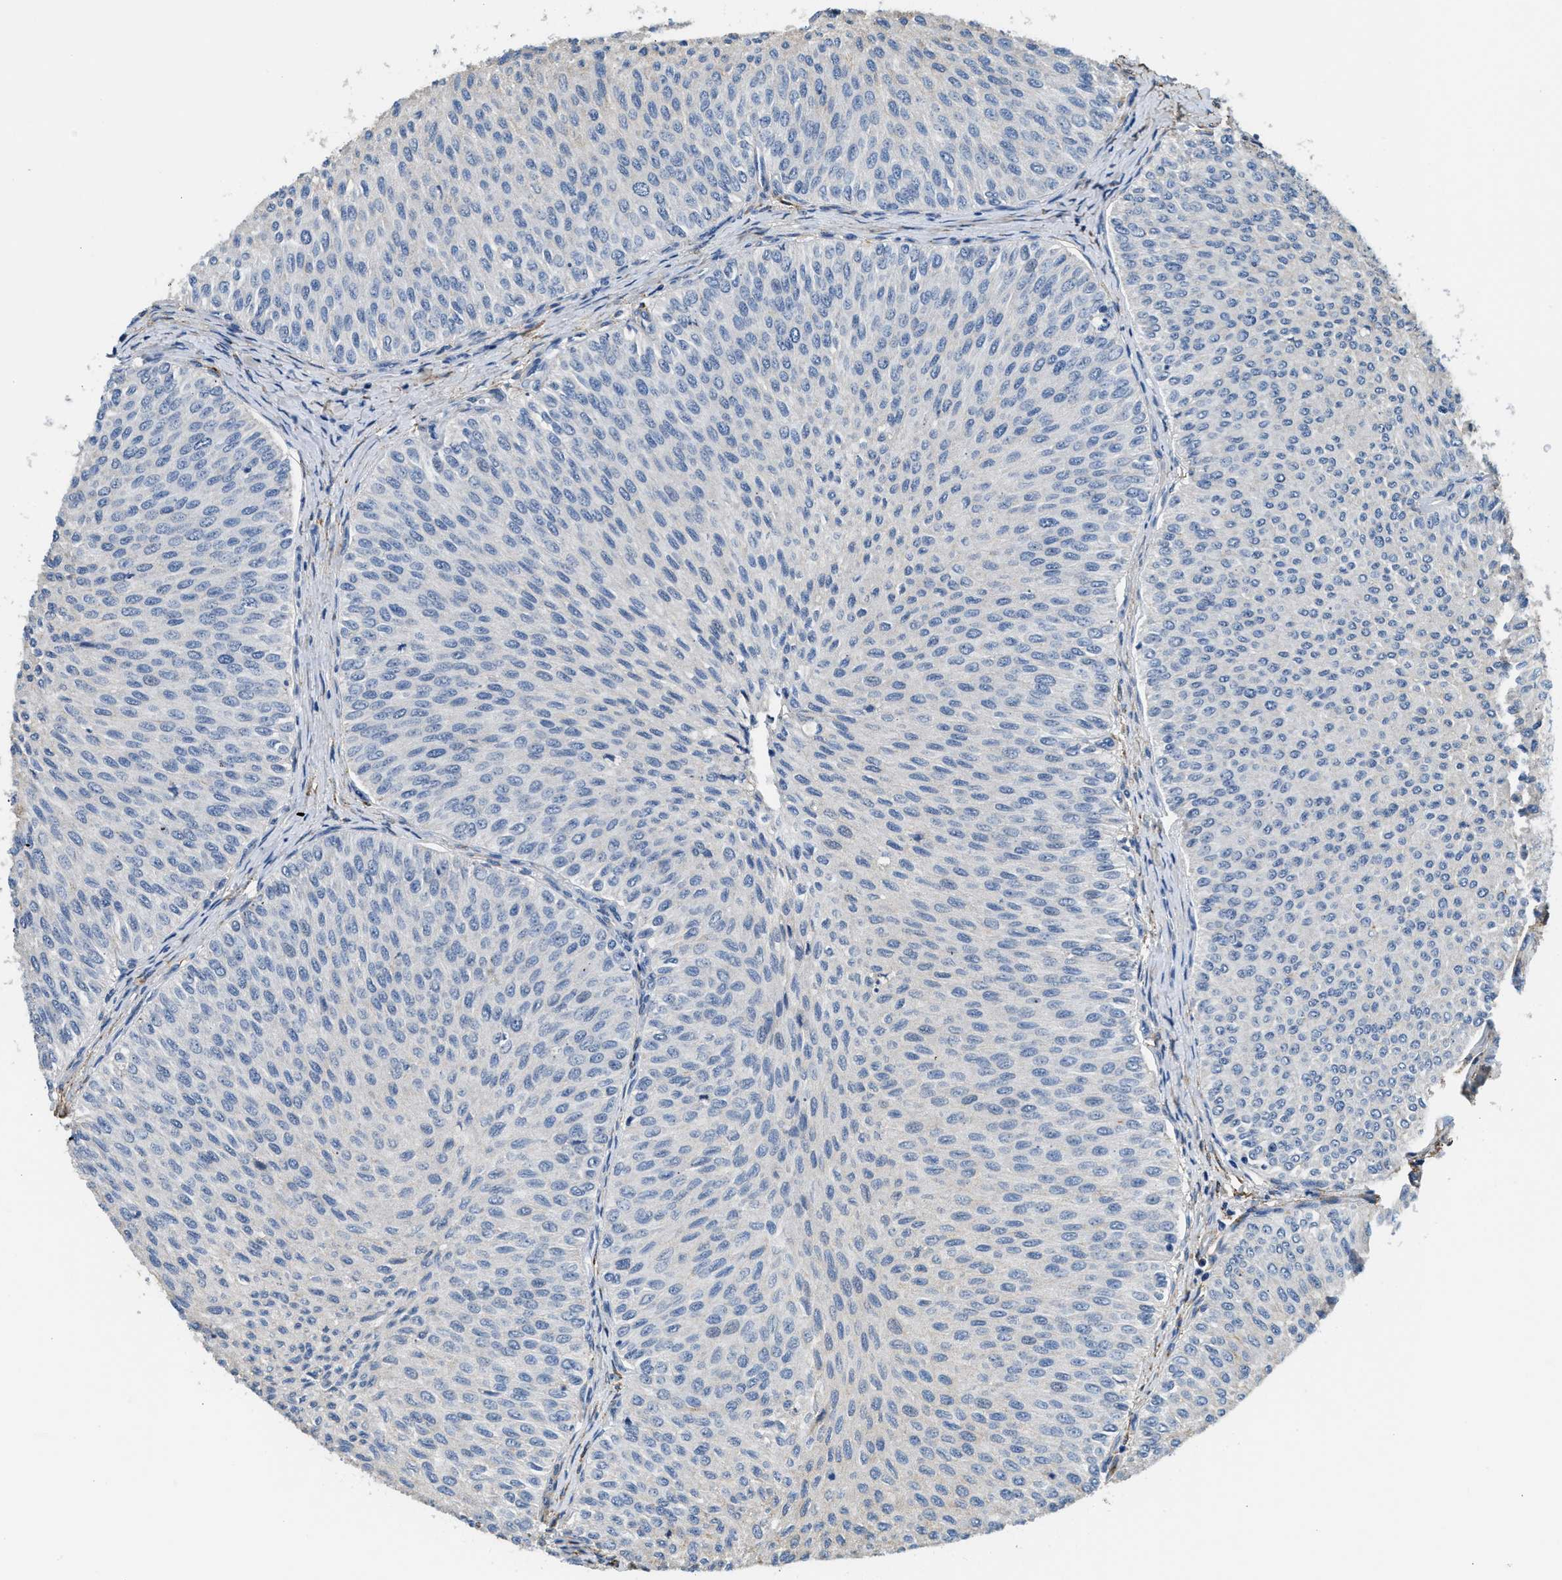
{"staining": {"intensity": "negative", "quantity": "none", "location": "none"}, "tissue": "urothelial cancer", "cell_type": "Tumor cells", "image_type": "cancer", "snomed": [{"axis": "morphology", "description": "Urothelial carcinoma, Low grade"}, {"axis": "topography", "description": "Urinary bladder"}], "caption": "Immunohistochemical staining of urothelial cancer displays no significant expression in tumor cells.", "gene": "LRP1", "patient": {"sex": "male", "age": 78}}